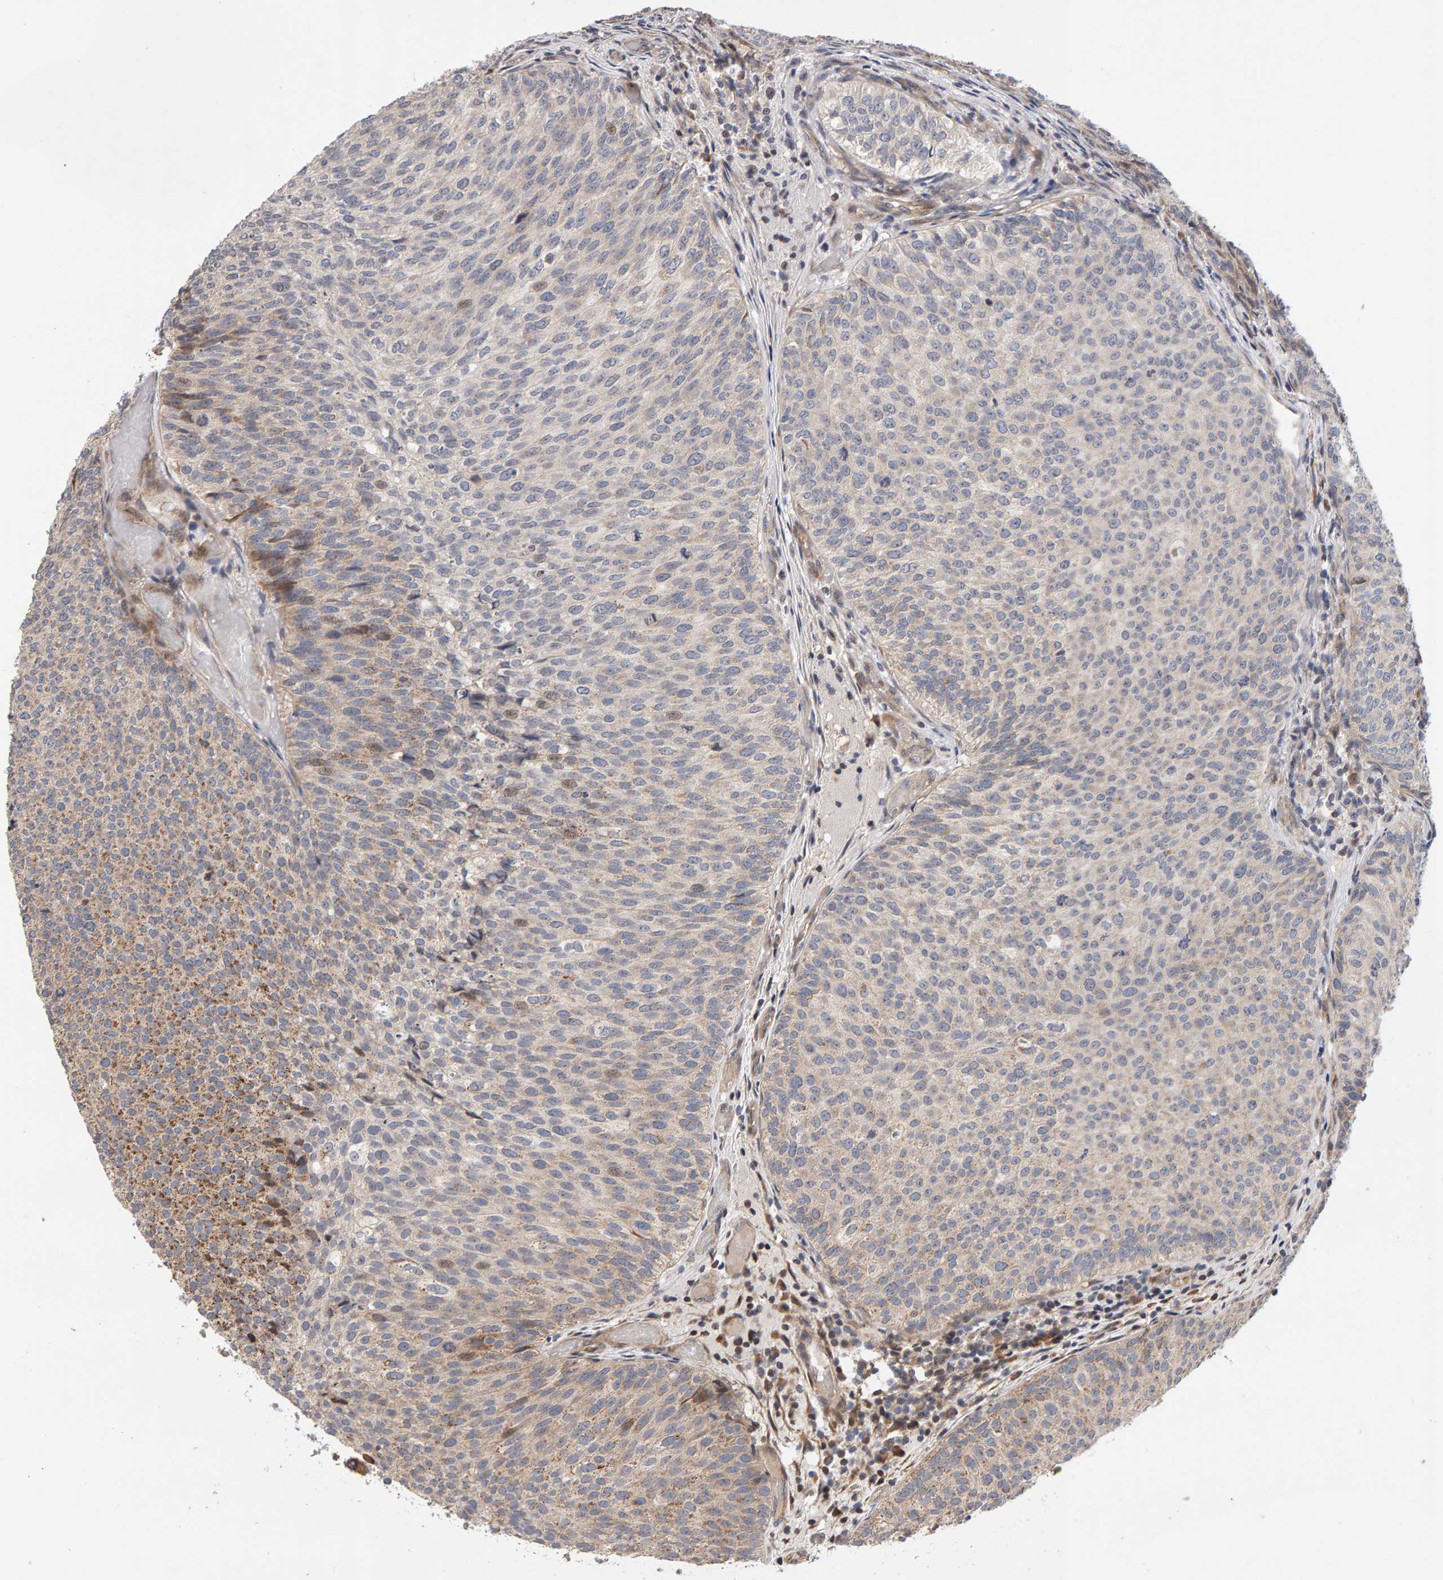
{"staining": {"intensity": "moderate", "quantity": "<25%", "location": "cytoplasmic/membranous"}, "tissue": "urothelial cancer", "cell_type": "Tumor cells", "image_type": "cancer", "snomed": [{"axis": "morphology", "description": "Urothelial carcinoma, Low grade"}, {"axis": "topography", "description": "Urinary bladder"}], "caption": "Immunohistochemical staining of human urothelial cancer exhibits low levels of moderate cytoplasmic/membranous protein positivity in about <25% of tumor cells. Nuclei are stained in blue.", "gene": "LZTS1", "patient": {"sex": "male", "age": 86}}